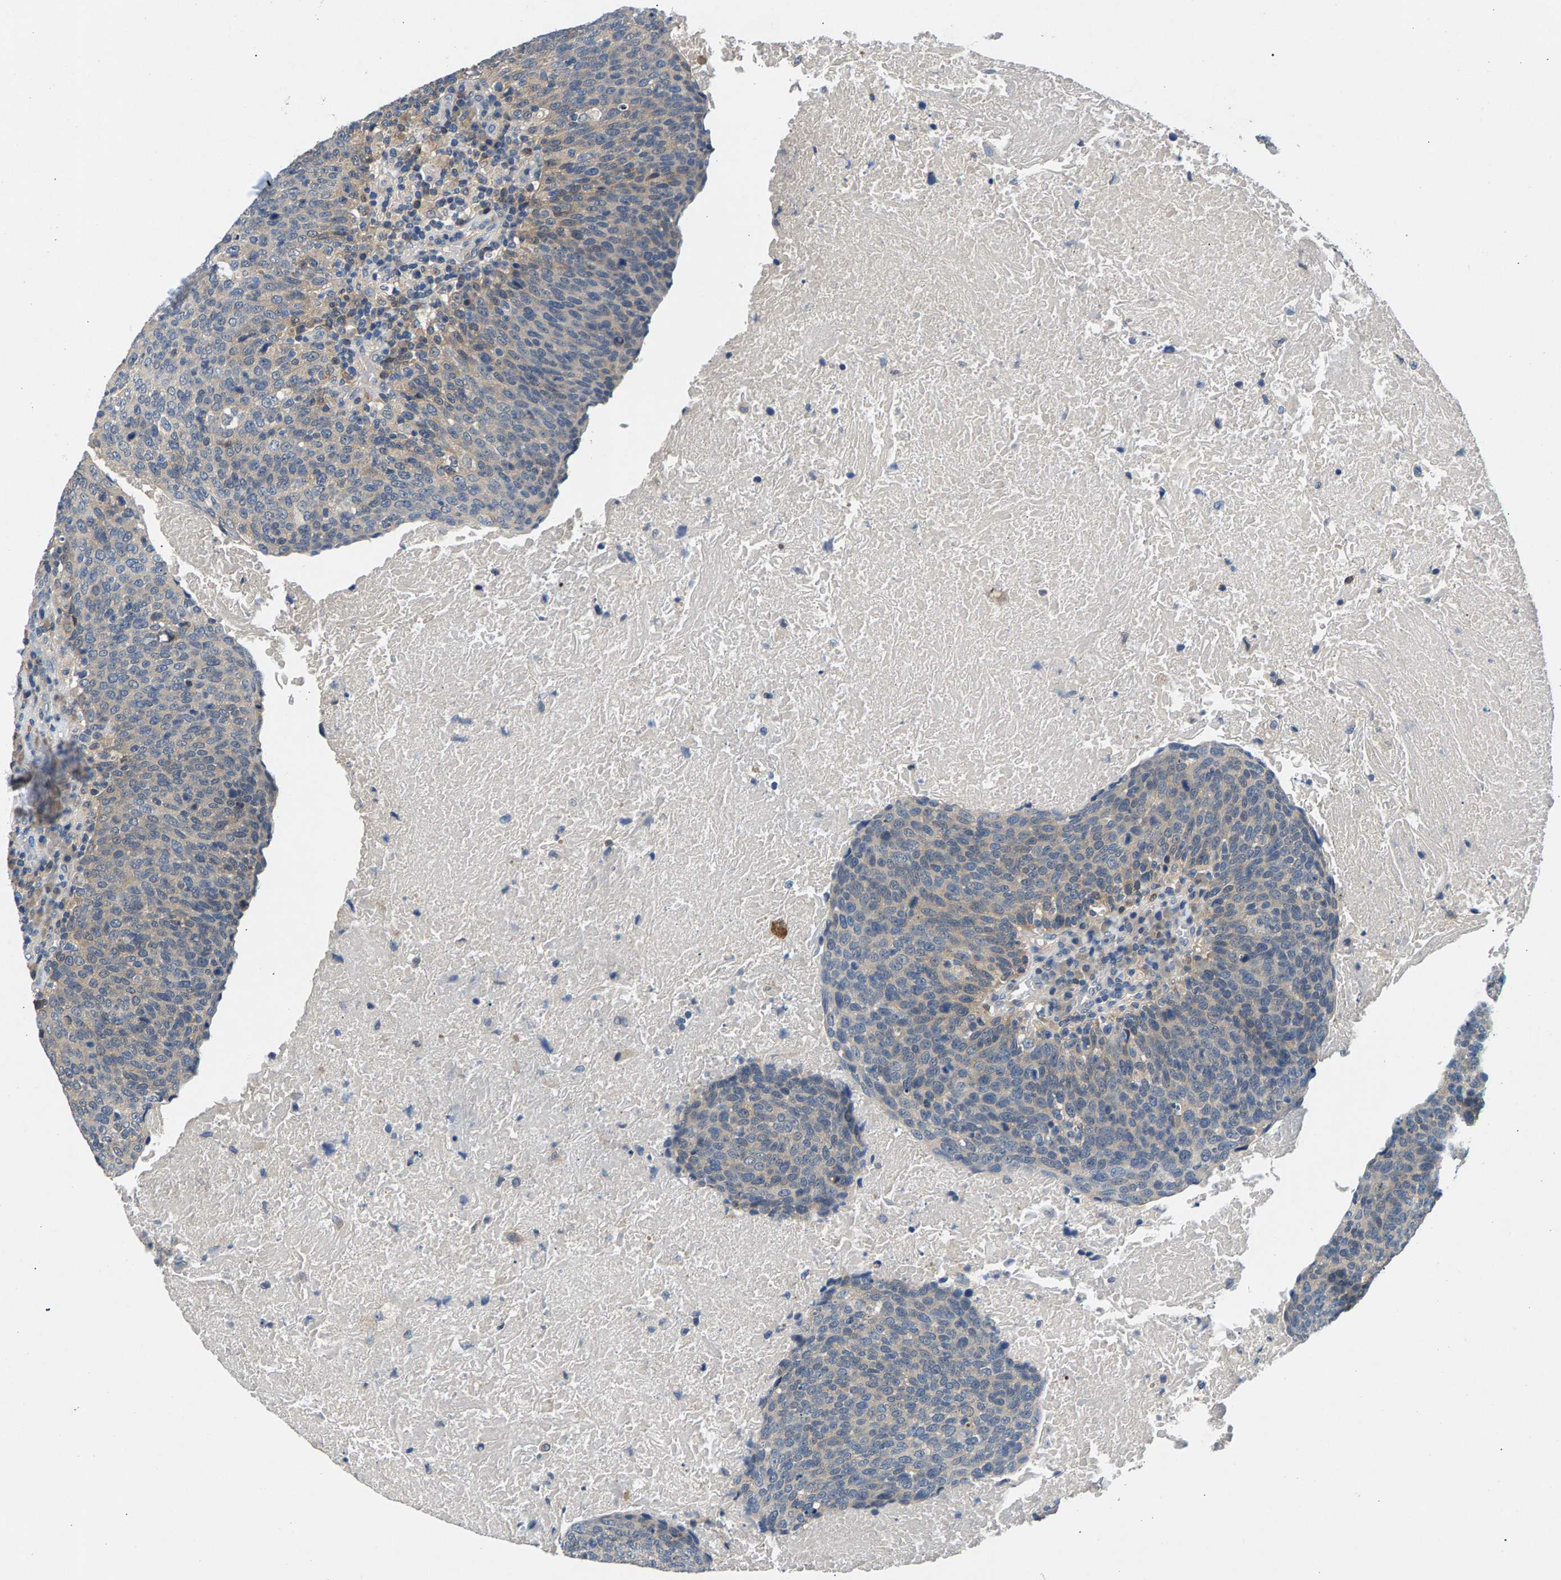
{"staining": {"intensity": "negative", "quantity": "none", "location": "none"}, "tissue": "head and neck cancer", "cell_type": "Tumor cells", "image_type": "cancer", "snomed": [{"axis": "morphology", "description": "Squamous cell carcinoma, NOS"}, {"axis": "morphology", "description": "Squamous cell carcinoma, metastatic, NOS"}, {"axis": "topography", "description": "Lymph node"}, {"axis": "topography", "description": "Head-Neck"}], "caption": "This histopathology image is of head and neck cancer (metastatic squamous cell carcinoma) stained with immunohistochemistry (IHC) to label a protein in brown with the nuclei are counter-stained blue. There is no staining in tumor cells.", "gene": "NT5C", "patient": {"sex": "male", "age": 62}}